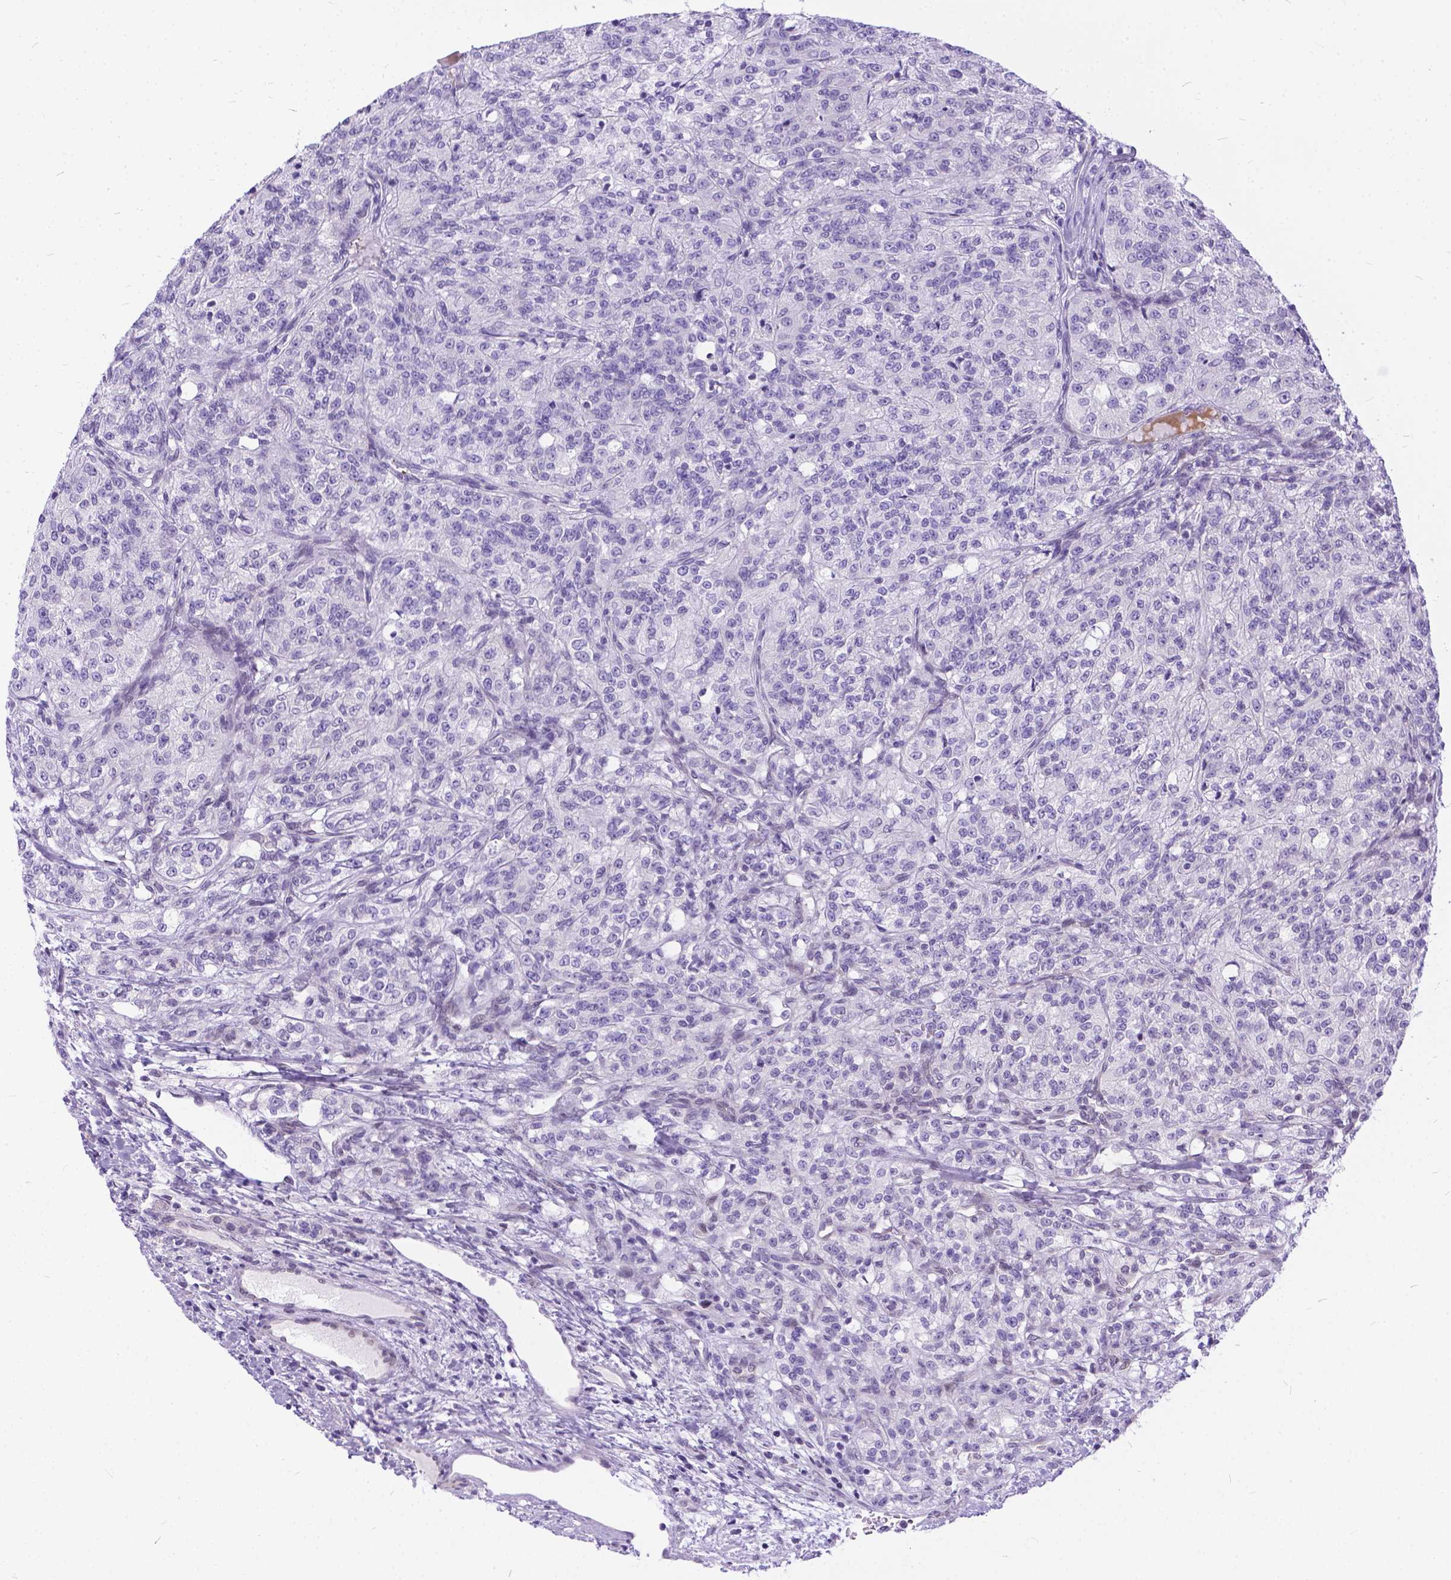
{"staining": {"intensity": "negative", "quantity": "none", "location": "none"}, "tissue": "renal cancer", "cell_type": "Tumor cells", "image_type": "cancer", "snomed": [{"axis": "morphology", "description": "Adenocarcinoma, NOS"}, {"axis": "topography", "description": "Kidney"}], "caption": "Renal adenocarcinoma was stained to show a protein in brown. There is no significant staining in tumor cells. (Stains: DAB (3,3'-diaminobenzidine) IHC with hematoxylin counter stain, Microscopy: brightfield microscopy at high magnification).", "gene": "FAM124B", "patient": {"sex": "female", "age": 63}}